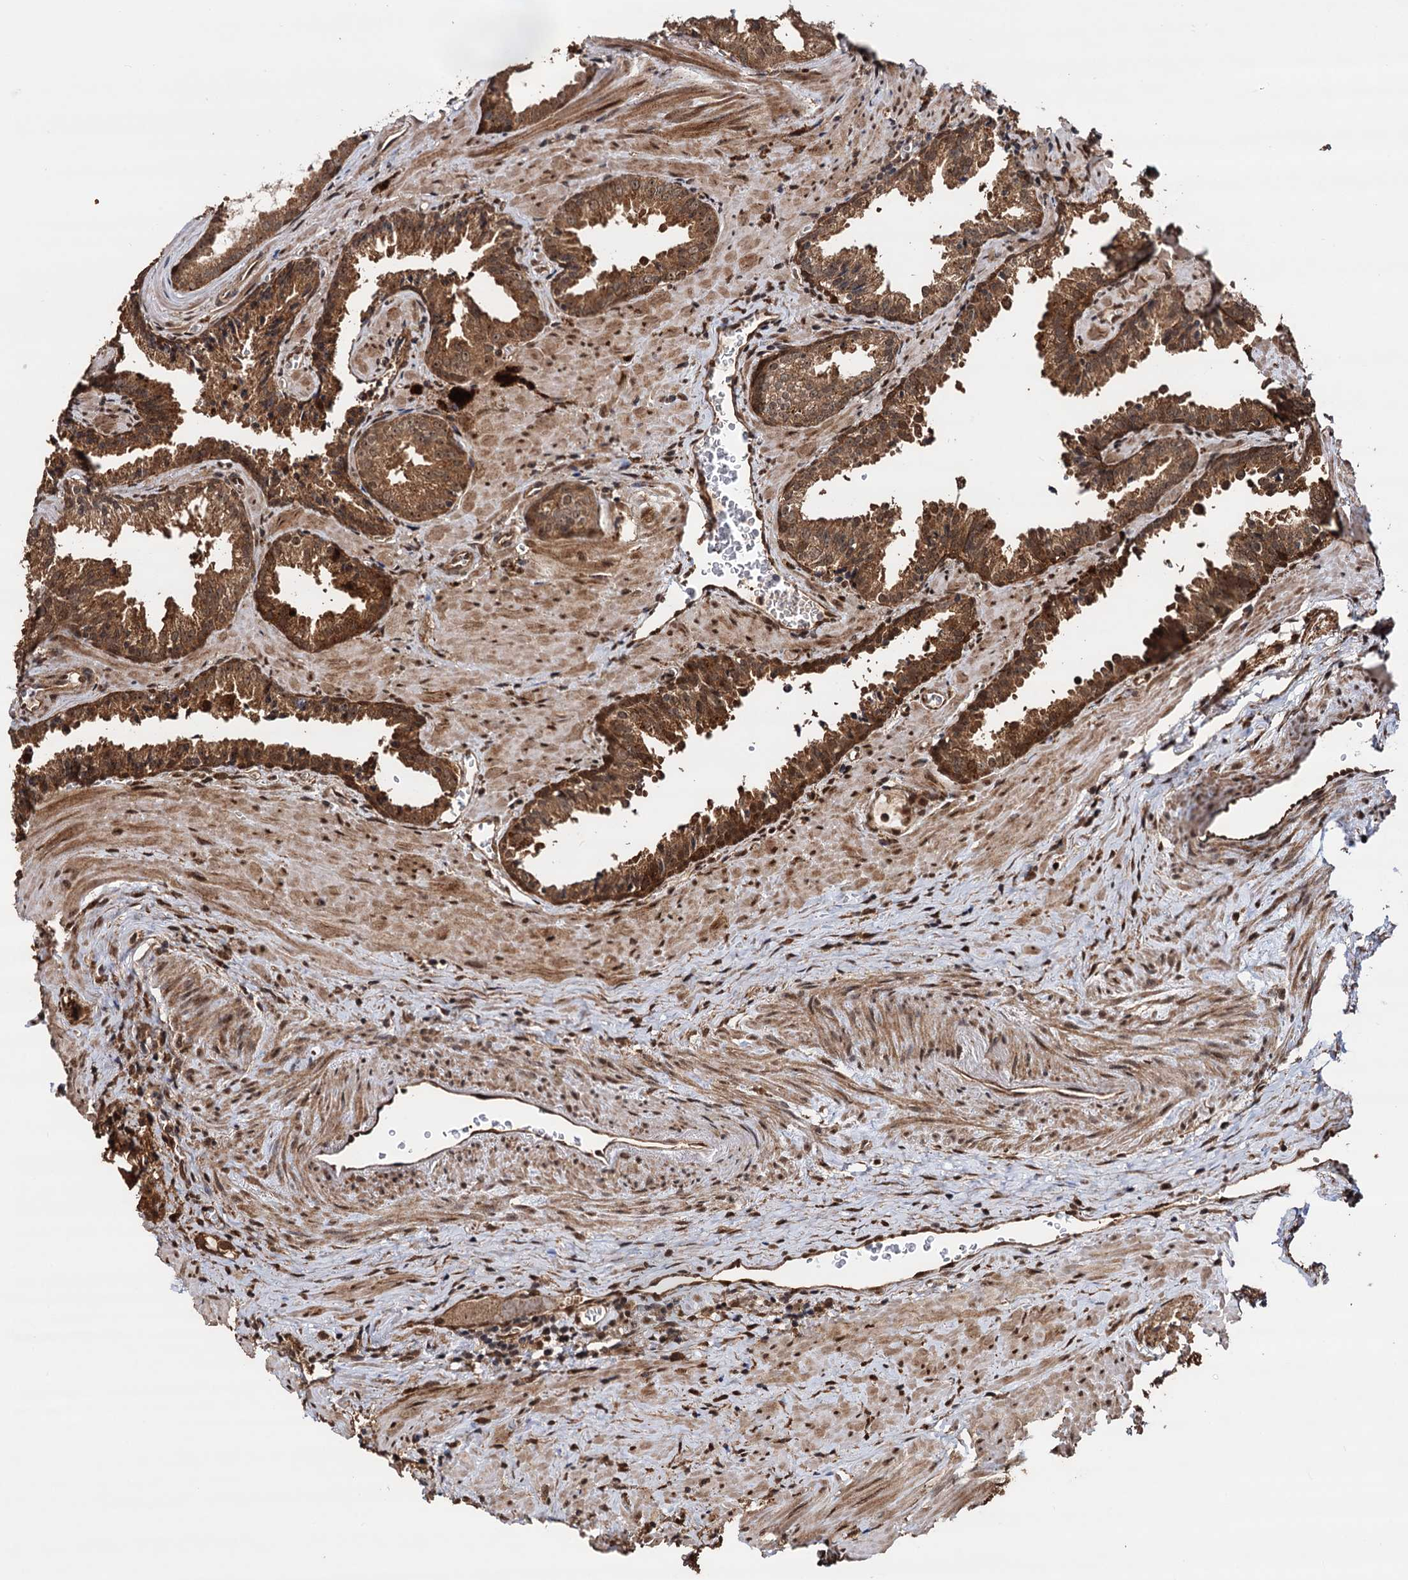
{"staining": {"intensity": "strong", "quantity": ">75%", "location": "cytoplasmic/membranous,nuclear"}, "tissue": "prostate cancer", "cell_type": "Tumor cells", "image_type": "cancer", "snomed": [{"axis": "morphology", "description": "Adenocarcinoma, High grade"}, {"axis": "topography", "description": "Prostate"}], "caption": "Human prostate high-grade adenocarcinoma stained with a brown dye demonstrates strong cytoplasmic/membranous and nuclear positive positivity in approximately >75% of tumor cells.", "gene": "PIGB", "patient": {"sex": "male", "age": 68}}